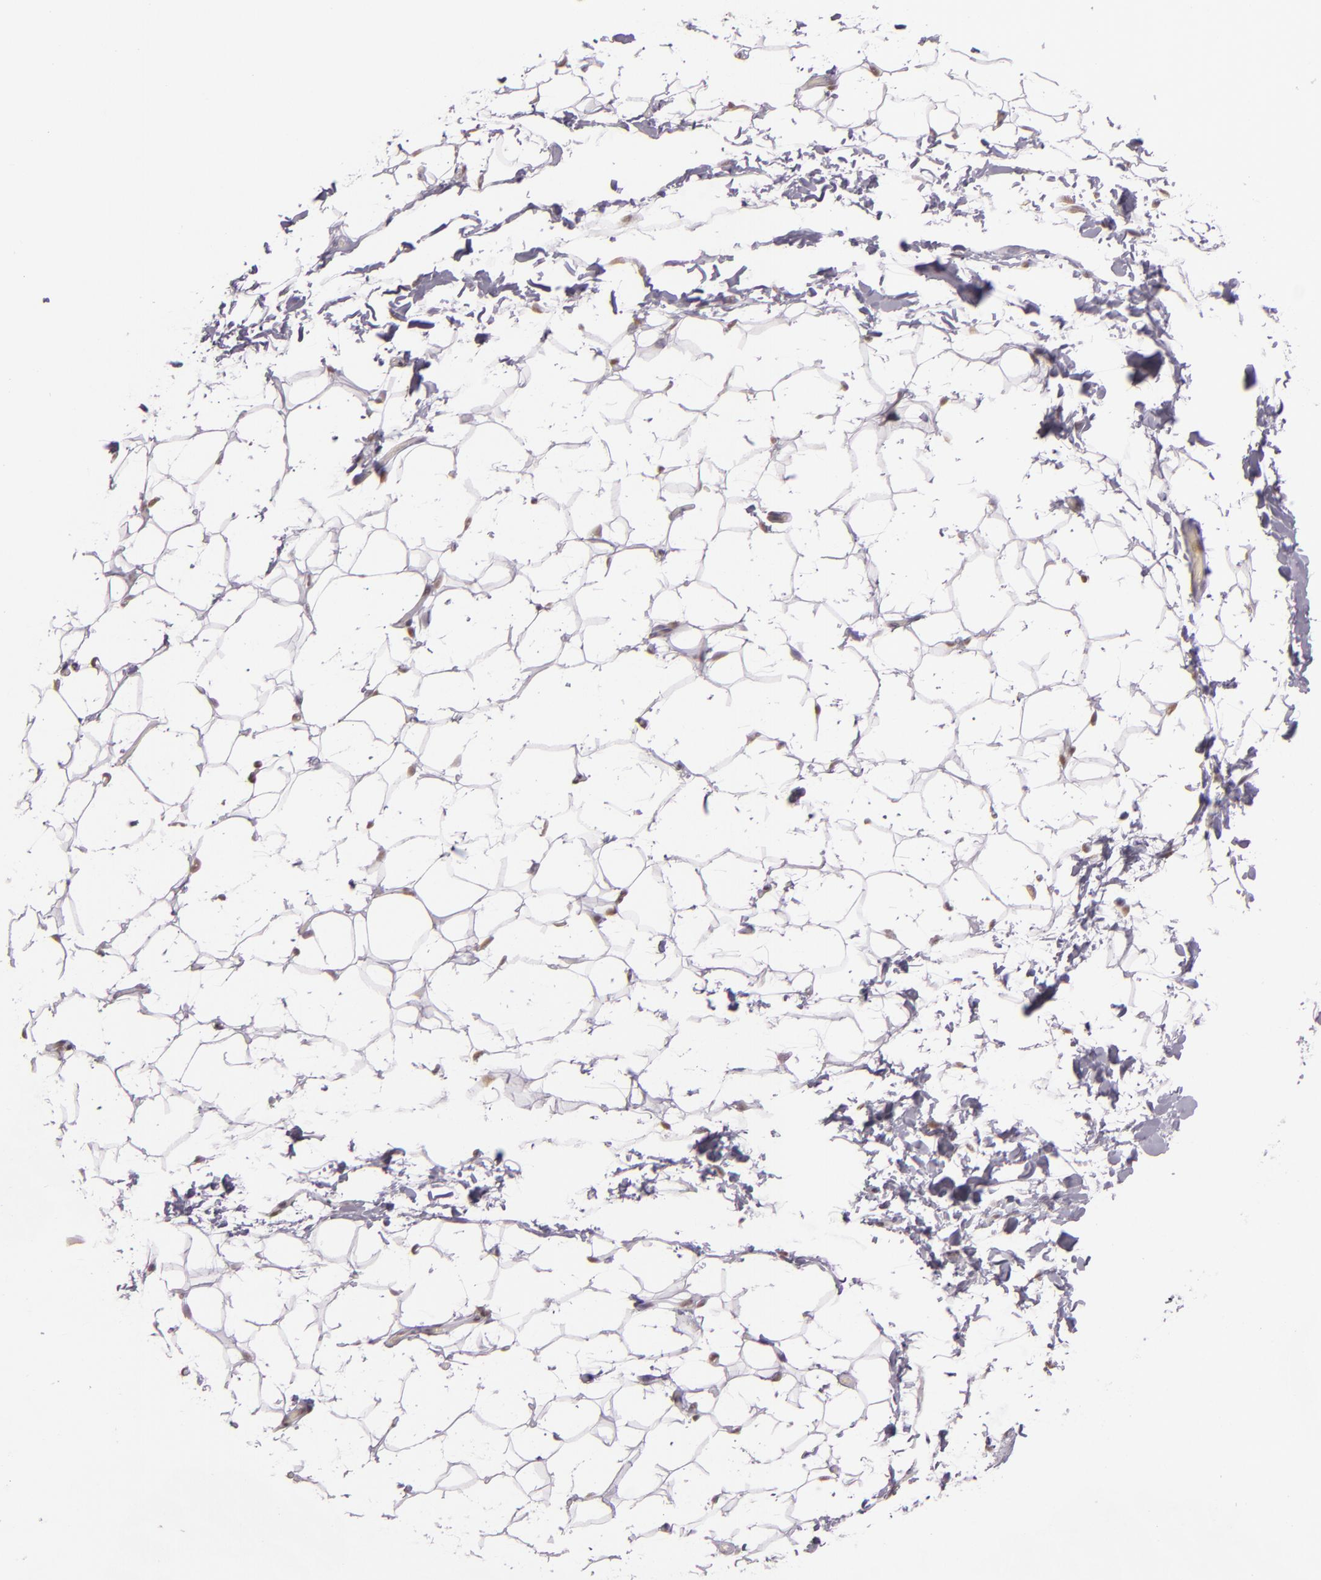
{"staining": {"intensity": "negative", "quantity": "none", "location": "none"}, "tissue": "adipose tissue", "cell_type": "Adipocytes", "image_type": "normal", "snomed": [{"axis": "morphology", "description": "Normal tissue, NOS"}, {"axis": "topography", "description": "Soft tissue"}], "caption": "Immunohistochemistry (IHC) micrograph of unremarkable adipose tissue: human adipose tissue stained with DAB shows no significant protein expression in adipocytes. The staining is performed using DAB brown chromogen with nuclei counter-stained in using hematoxylin.", "gene": "ZFX", "patient": {"sex": "male", "age": 26}}